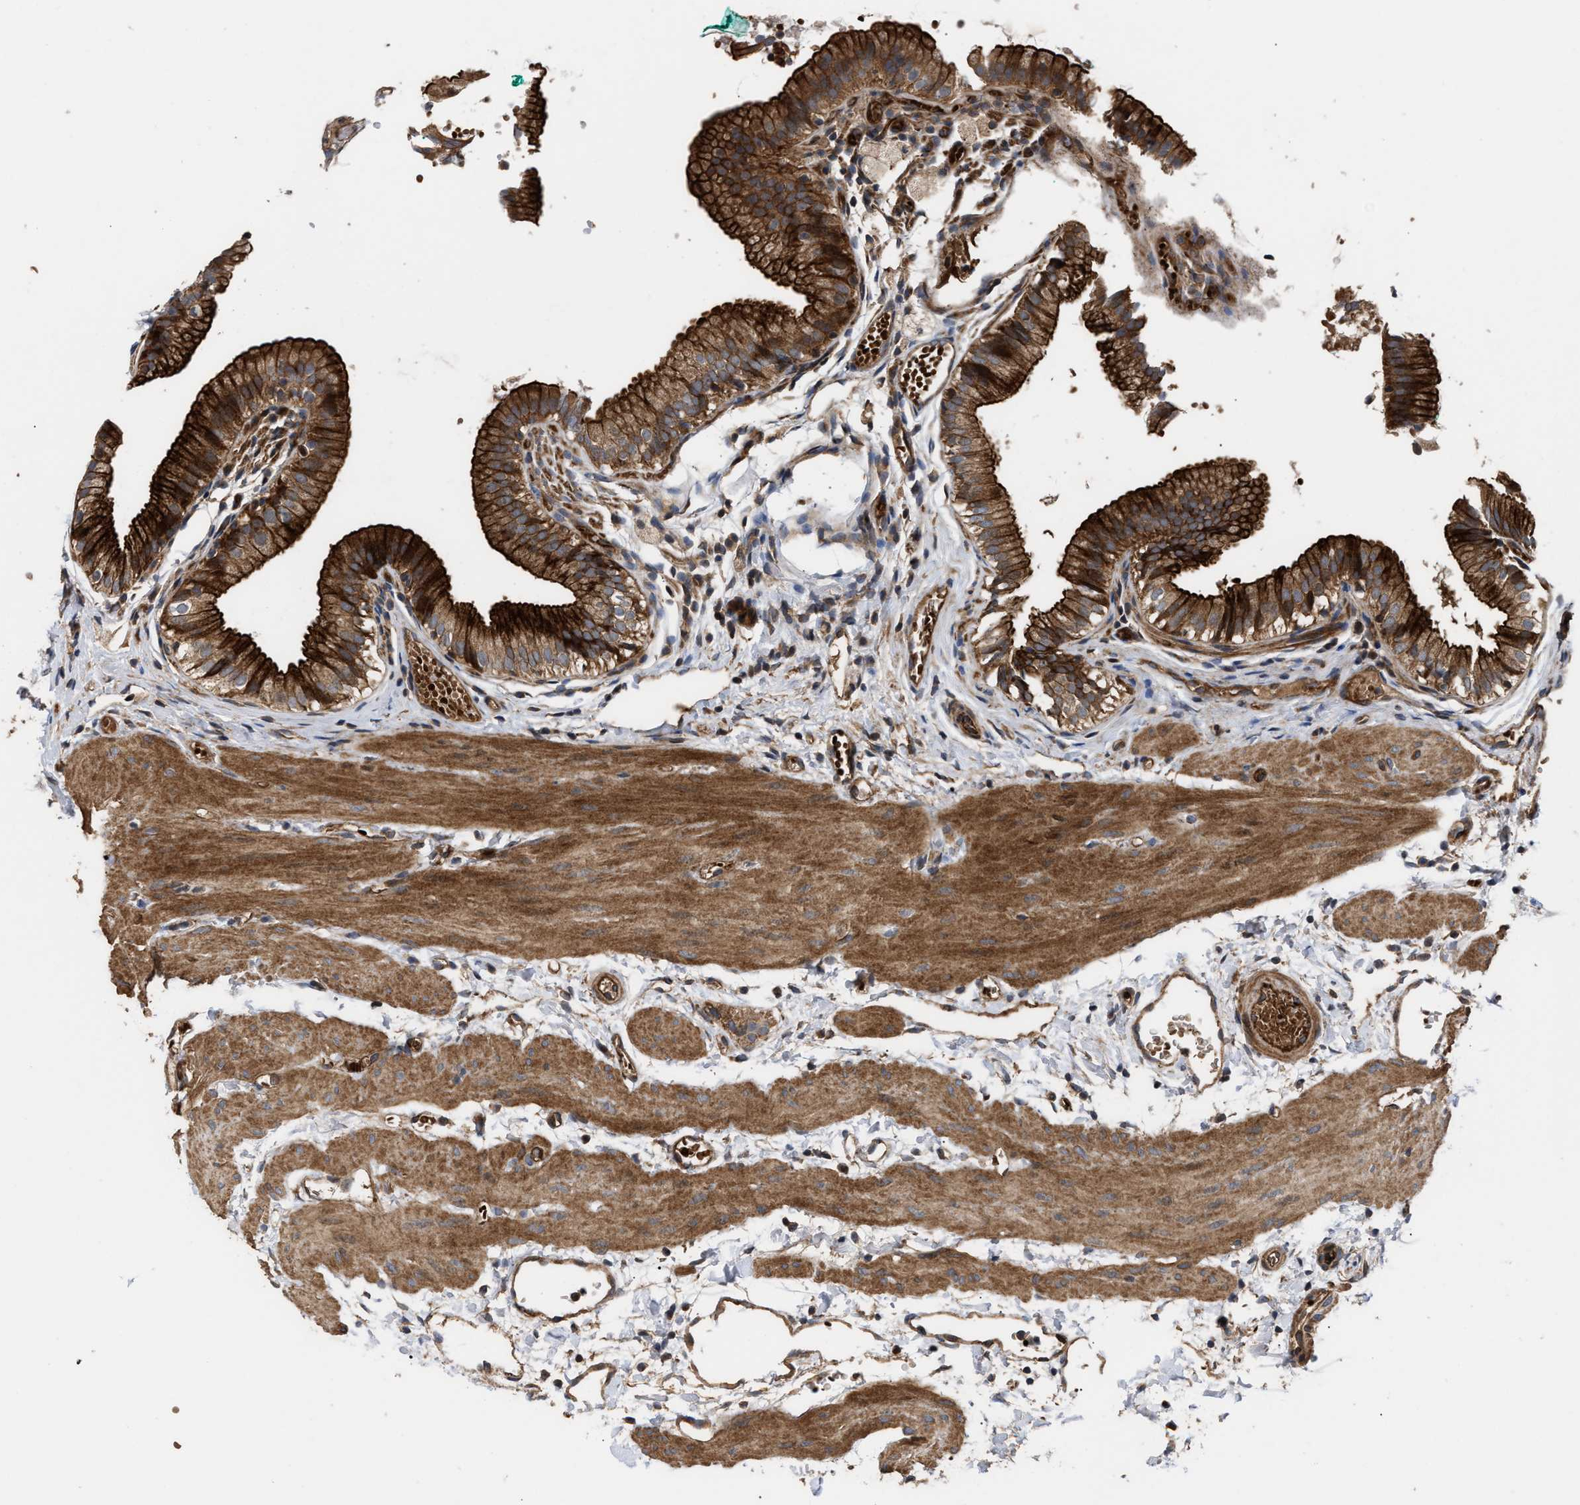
{"staining": {"intensity": "strong", "quantity": ">75%", "location": "cytoplasmic/membranous"}, "tissue": "gallbladder", "cell_type": "Glandular cells", "image_type": "normal", "snomed": [{"axis": "morphology", "description": "Normal tissue, NOS"}, {"axis": "topography", "description": "Gallbladder"}], "caption": "Immunohistochemical staining of normal gallbladder displays >75% levels of strong cytoplasmic/membranous protein expression in about >75% of glandular cells.", "gene": "STAU1", "patient": {"sex": "female", "age": 26}}